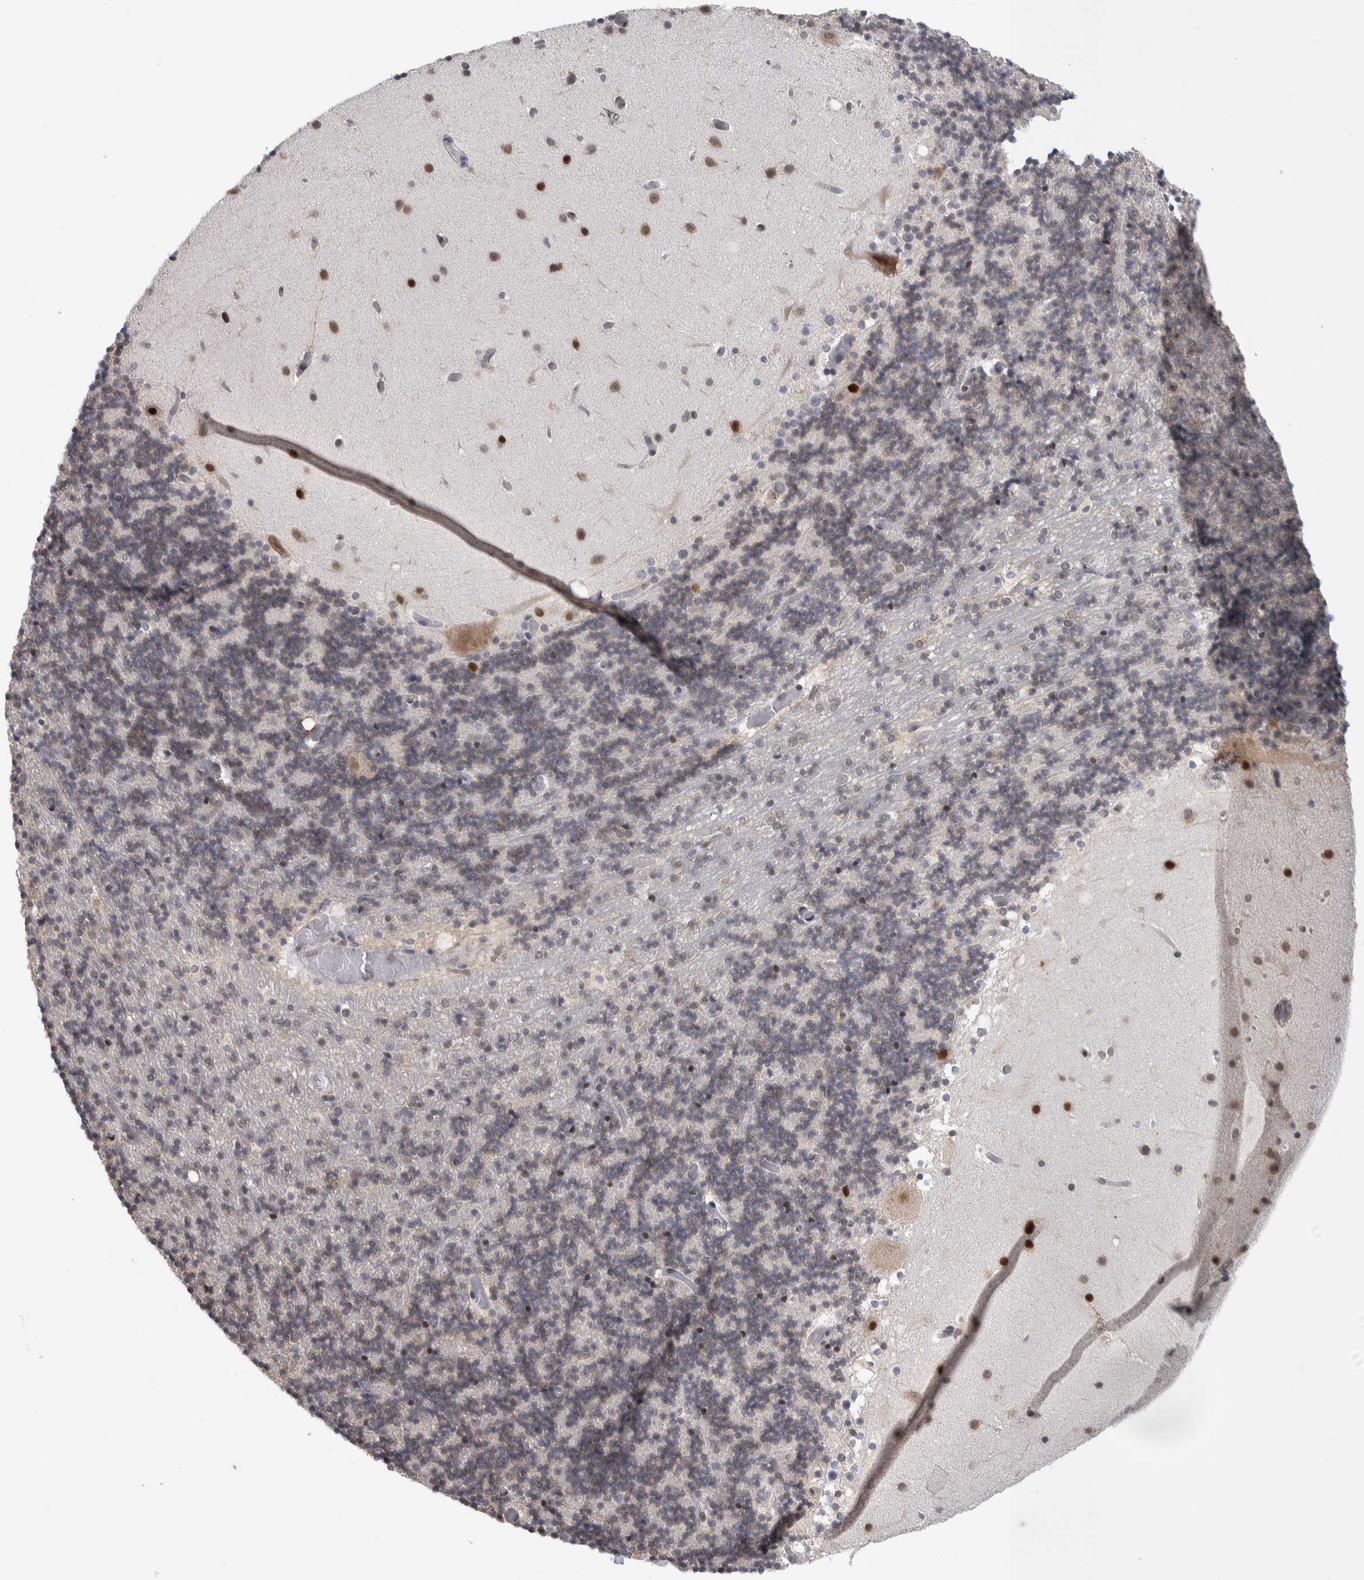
{"staining": {"intensity": "weak", "quantity": "<25%", "location": "cytoplasmic/membranous"}, "tissue": "cerebellum", "cell_type": "Cells in granular layer", "image_type": "normal", "snomed": [{"axis": "morphology", "description": "Normal tissue, NOS"}, {"axis": "topography", "description": "Cerebellum"}], "caption": "Immunohistochemistry (IHC) photomicrograph of unremarkable cerebellum stained for a protein (brown), which displays no expression in cells in granular layer.", "gene": "HEXIM2", "patient": {"sex": "male", "age": 57}}